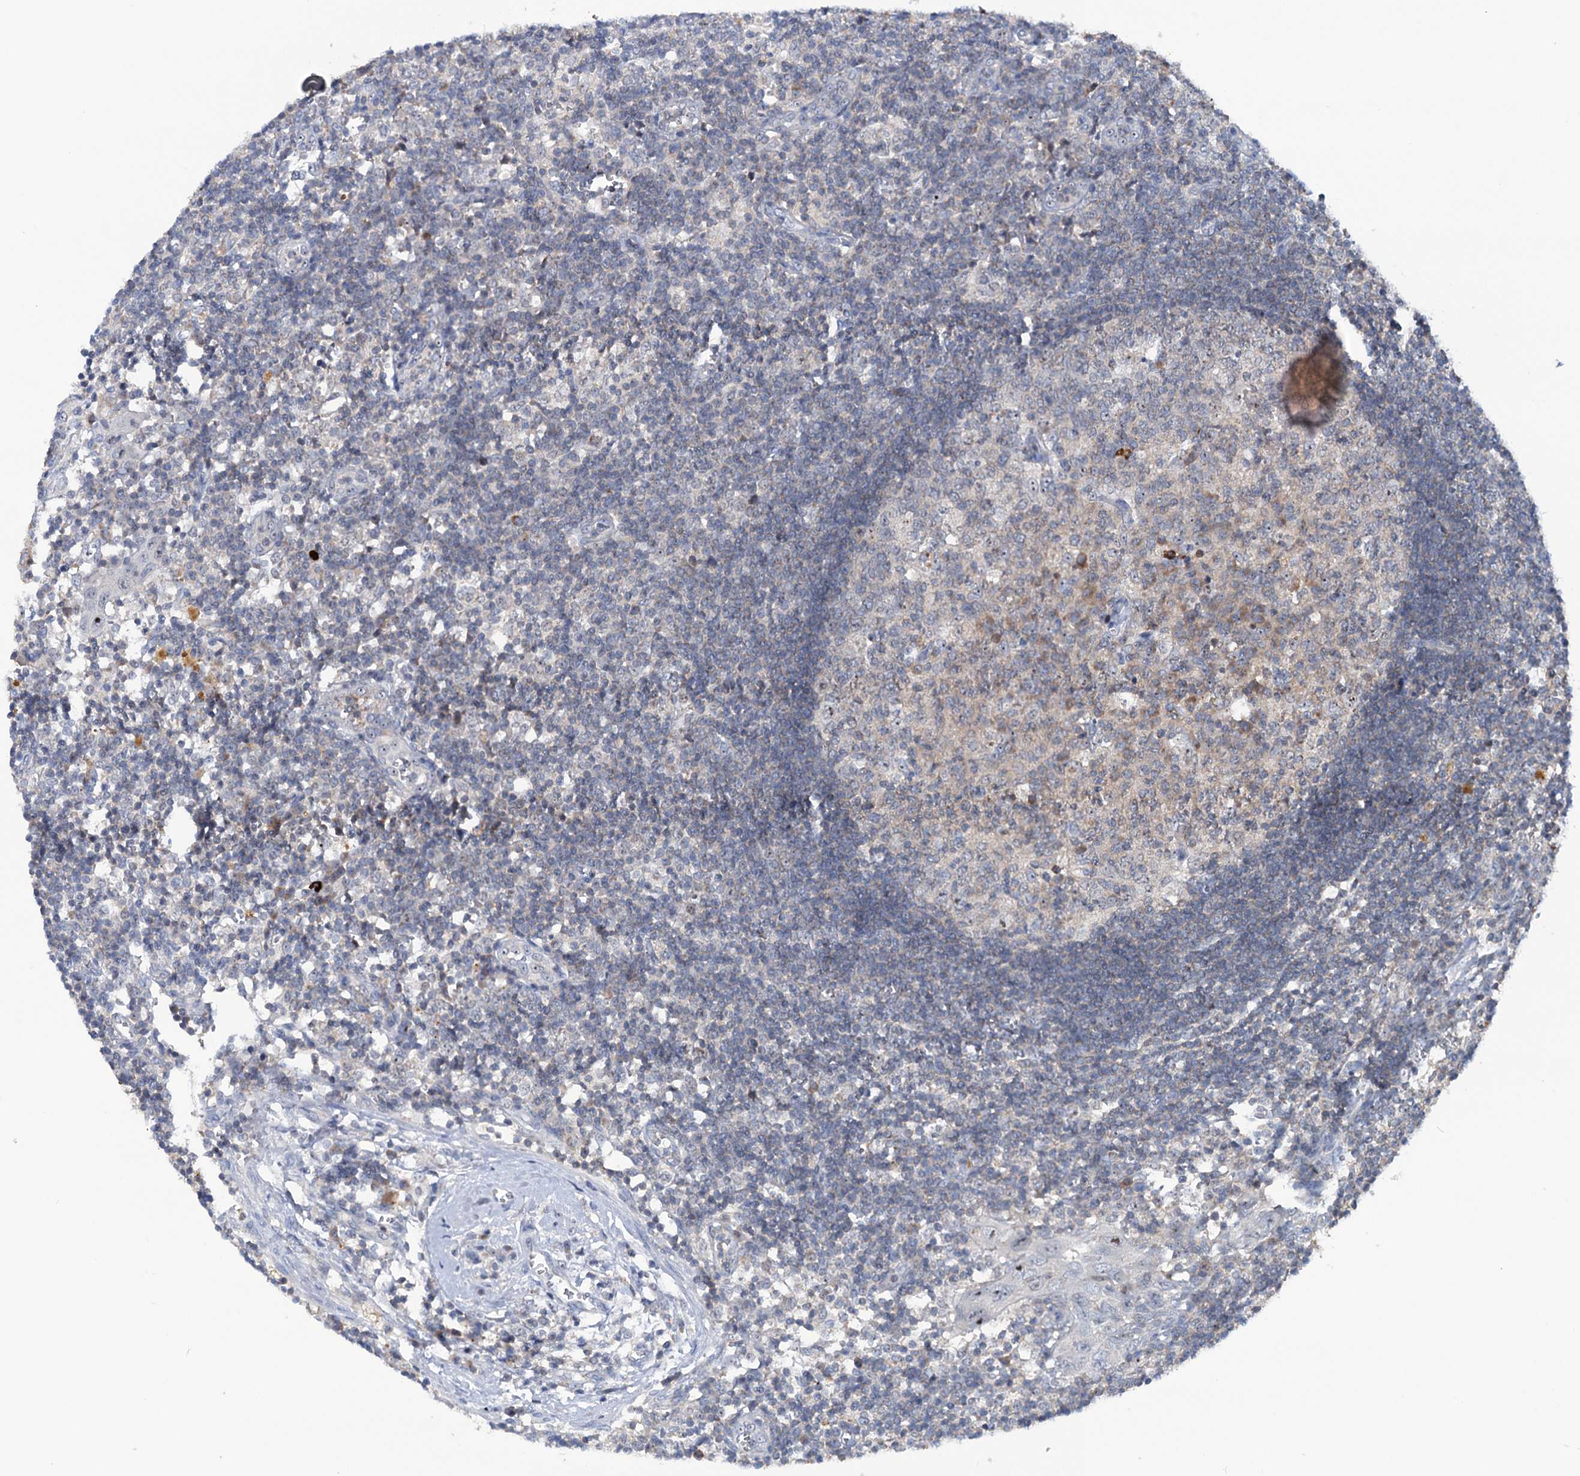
{"staining": {"intensity": "weak", "quantity": "<25%", "location": "cytoplasmic/membranous"}, "tissue": "lymph node", "cell_type": "Germinal center cells", "image_type": "normal", "snomed": [{"axis": "morphology", "description": "Normal tissue, NOS"}, {"axis": "morphology", "description": "Squamous cell carcinoma, metastatic, NOS"}, {"axis": "topography", "description": "Lymph node"}], "caption": "IHC of normal human lymph node demonstrates no positivity in germinal center cells.", "gene": "HTR3B", "patient": {"sex": "male", "age": 73}}